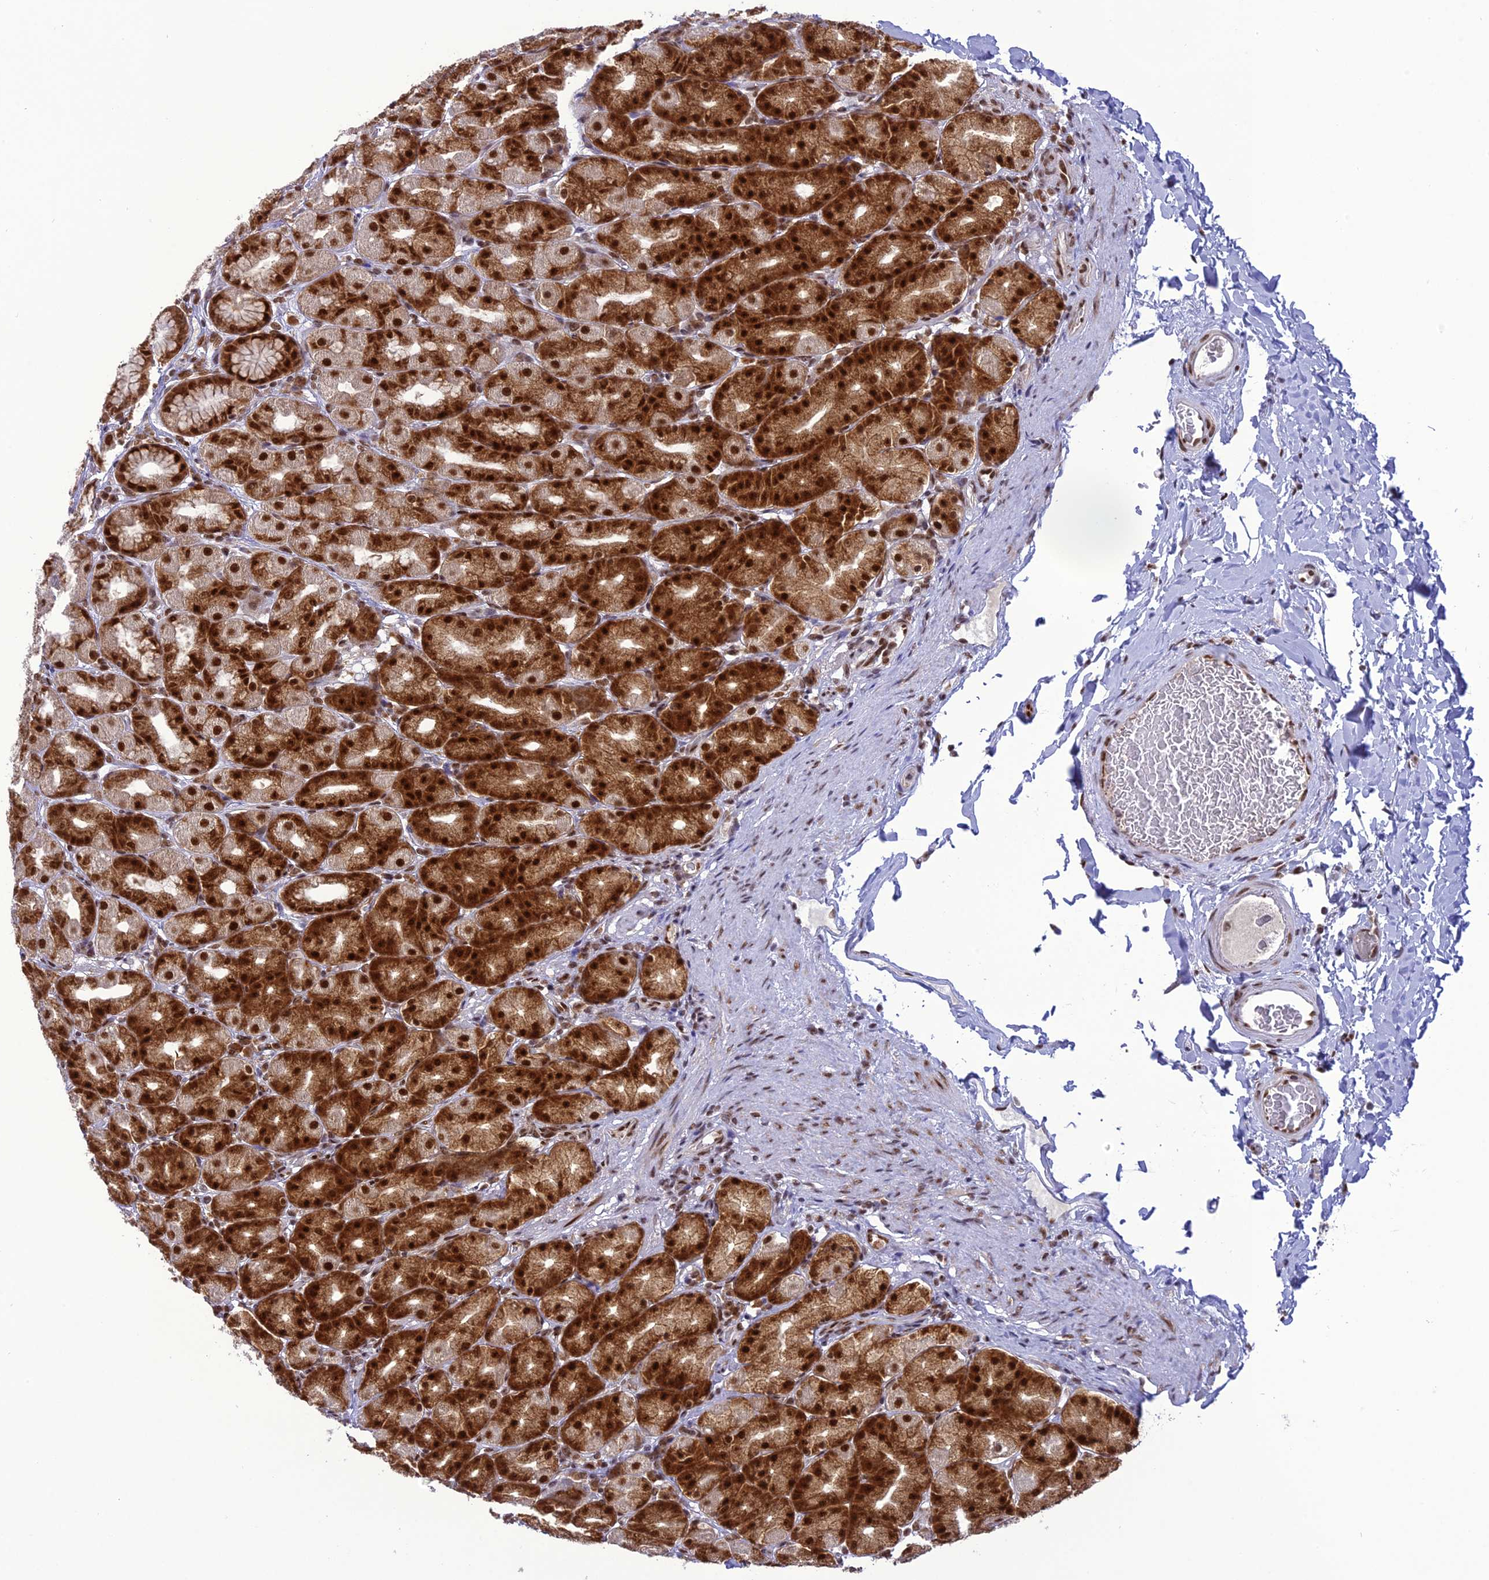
{"staining": {"intensity": "strong", "quantity": ">75%", "location": "cytoplasmic/membranous,nuclear"}, "tissue": "stomach", "cell_type": "Glandular cells", "image_type": "normal", "snomed": [{"axis": "morphology", "description": "Normal tissue, NOS"}, {"axis": "topography", "description": "Stomach, upper"}], "caption": "A high-resolution photomicrograph shows IHC staining of benign stomach, which displays strong cytoplasmic/membranous,nuclear positivity in about >75% of glandular cells.", "gene": "DDX1", "patient": {"sex": "male", "age": 68}}